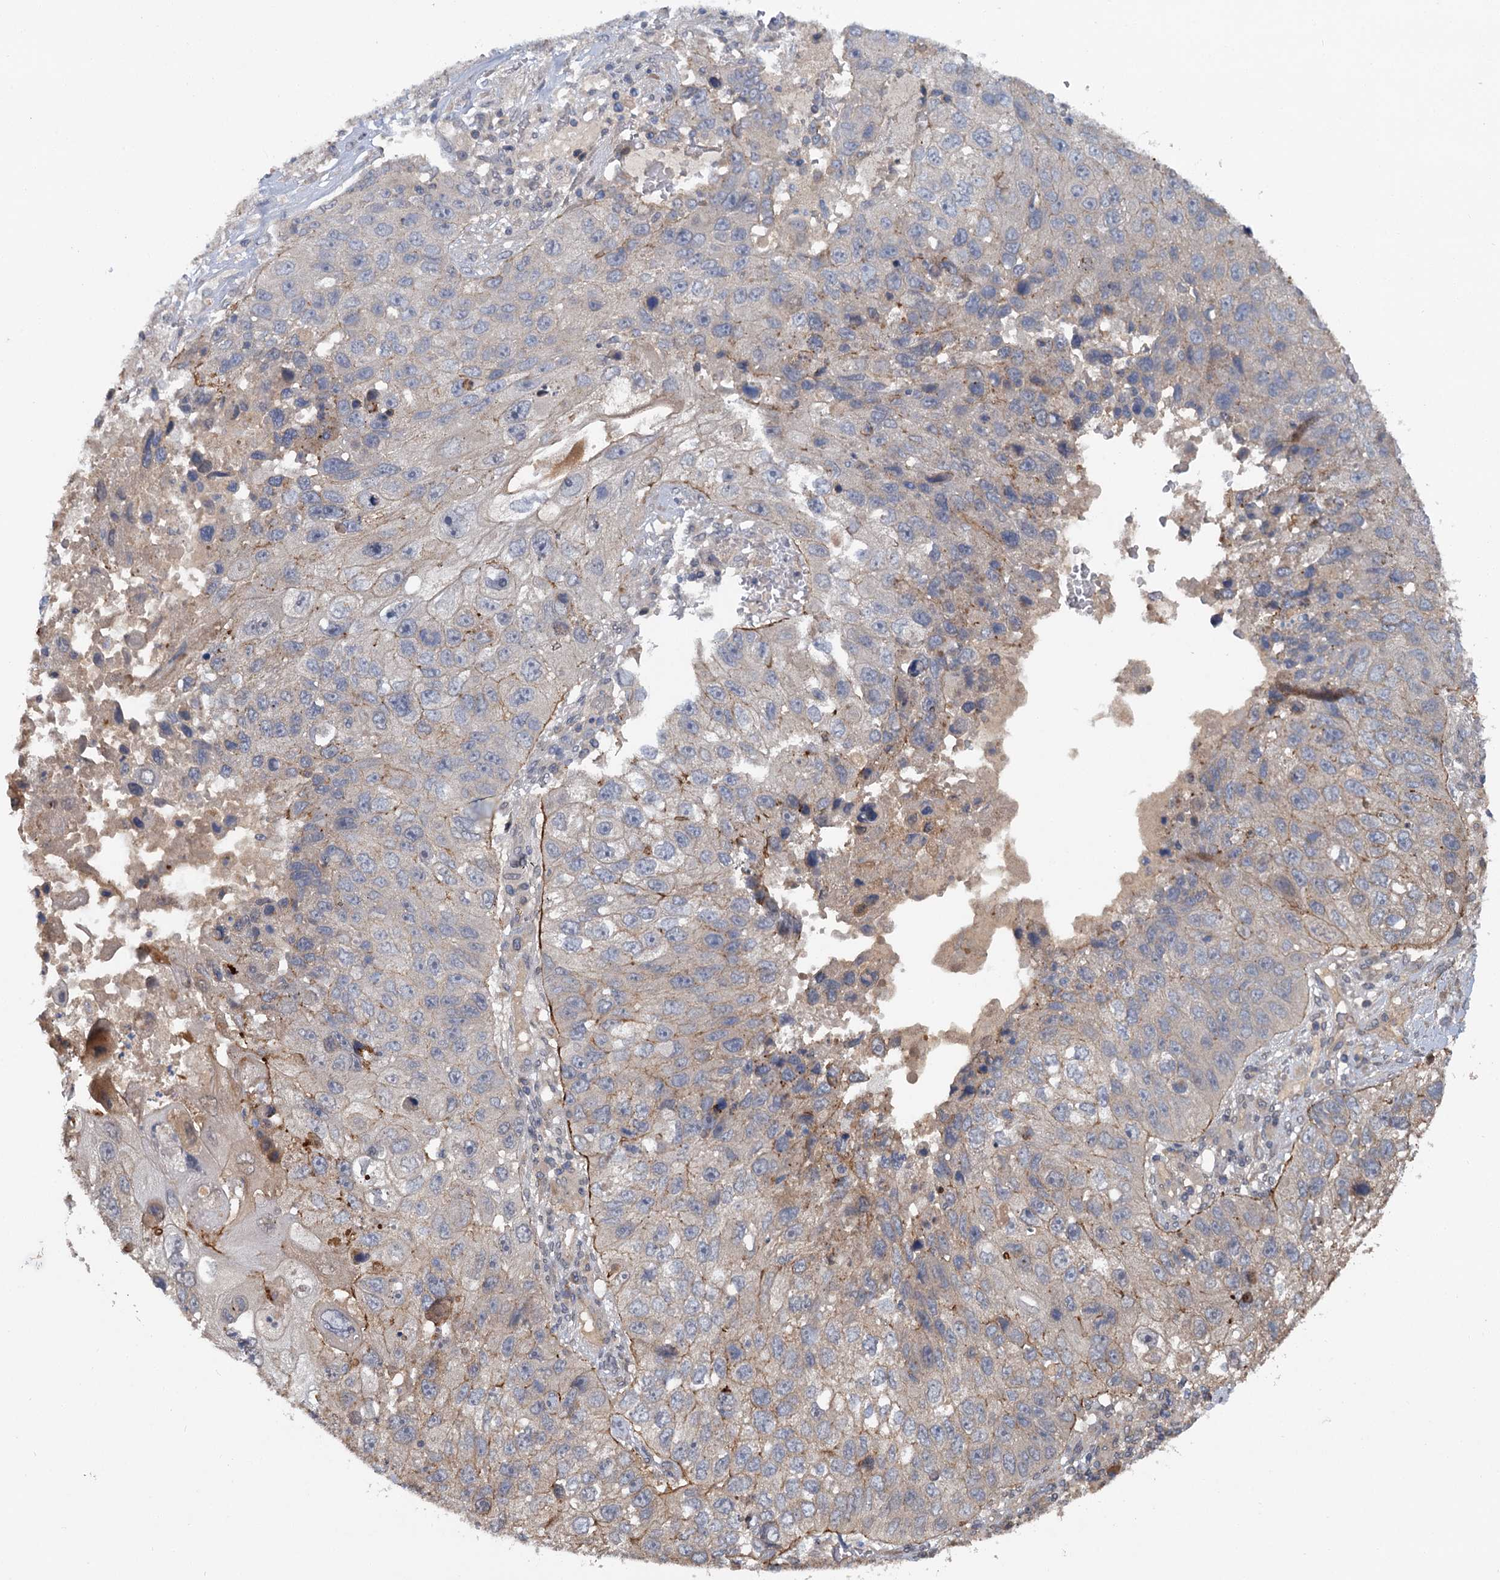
{"staining": {"intensity": "weak", "quantity": "<25%", "location": "cytoplasmic/membranous"}, "tissue": "lung cancer", "cell_type": "Tumor cells", "image_type": "cancer", "snomed": [{"axis": "morphology", "description": "Squamous cell carcinoma, NOS"}, {"axis": "topography", "description": "Lung"}], "caption": "There is no significant expression in tumor cells of lung squamous cell carcinoma. Nuclei are stained in blue.", "gene": "ZNF324", "patient": {"sex": "male", "age": 61}}